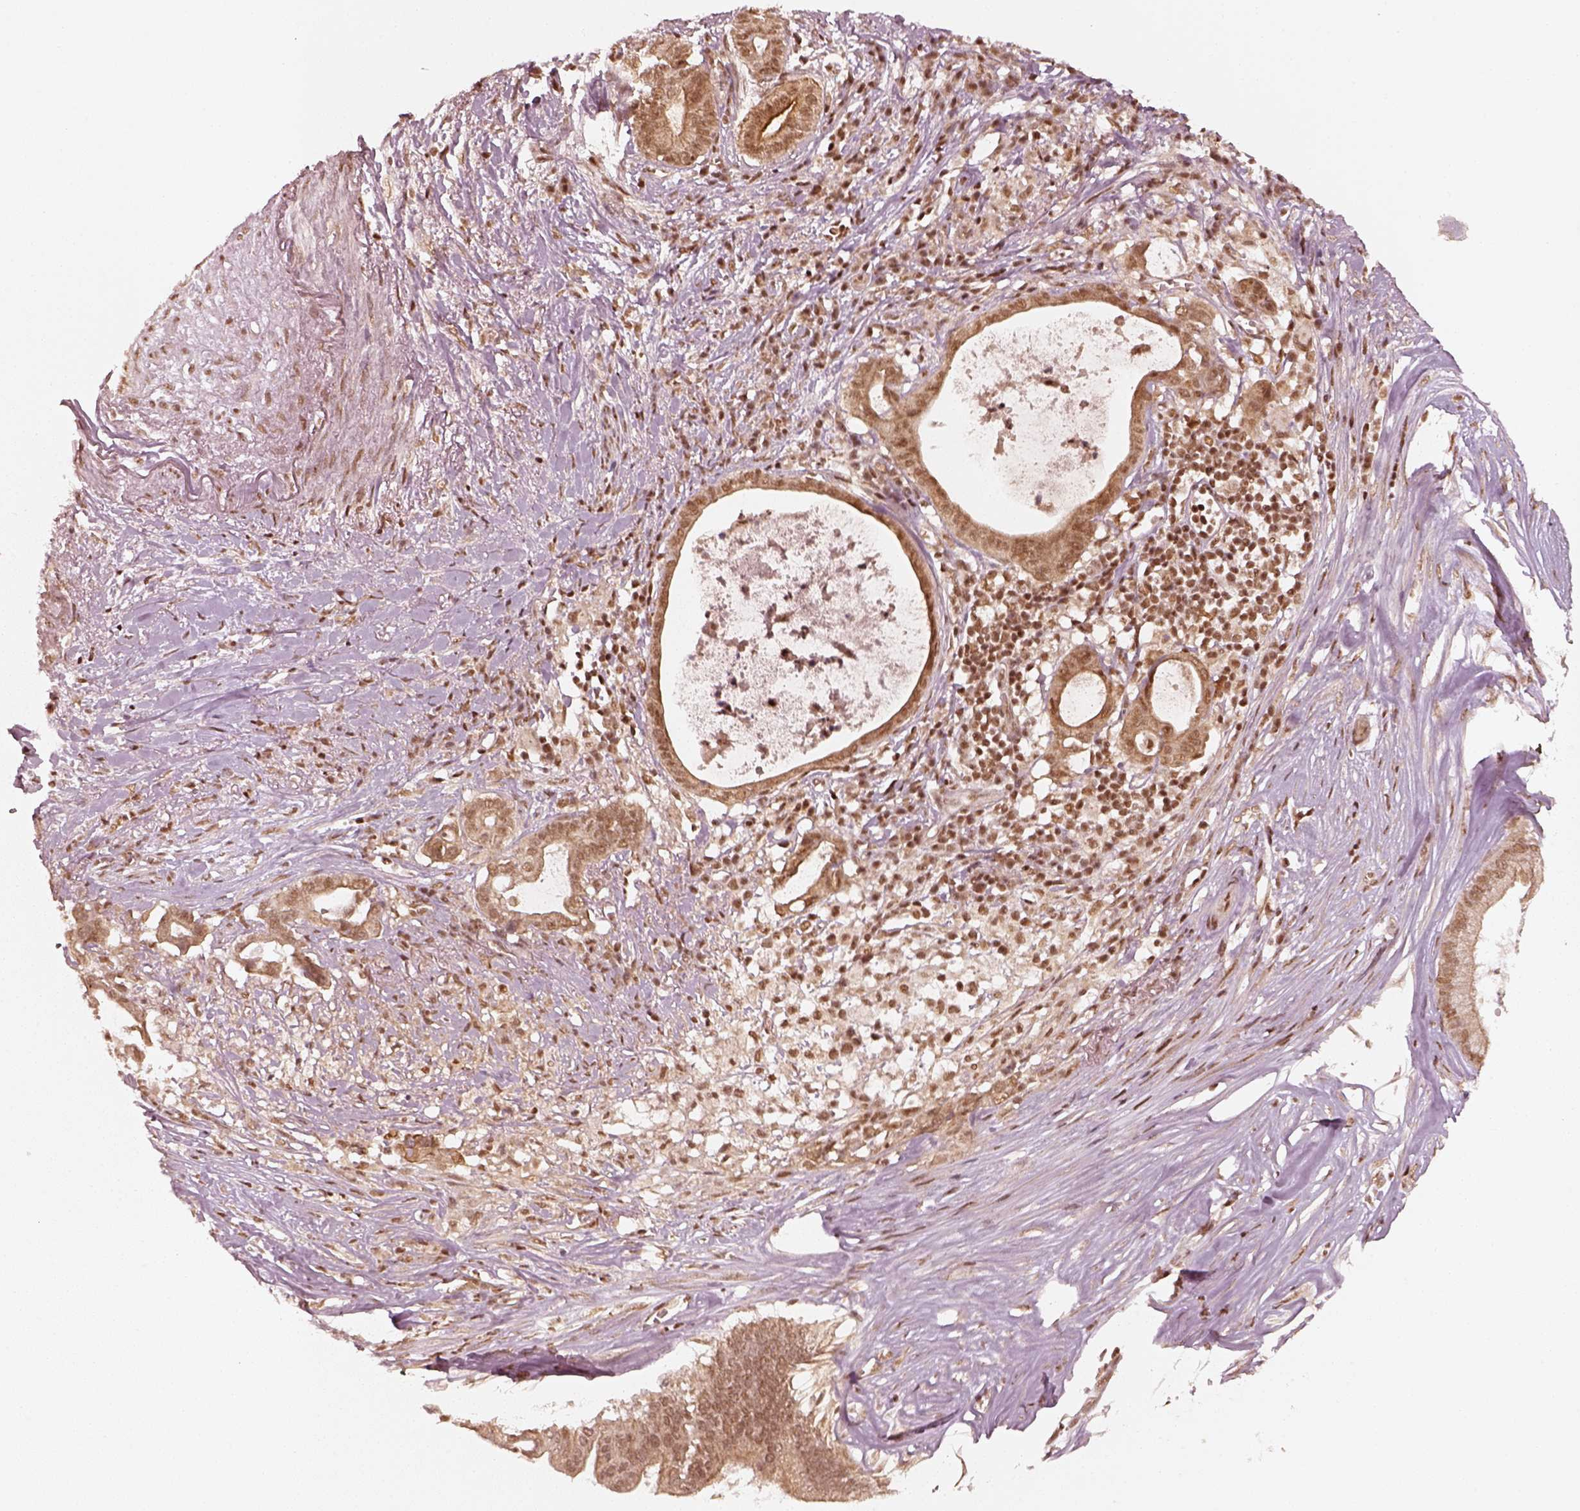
{"staining": {"intensity": "moderate", "quantity": ">75%", "location": "nuclear"}, "tissue": "pancreatic cancer", "cell_type": "Tumor cells", "image_type": "cancer", "snomed": [{"axis": "morphology", "description": "Adenocarcinoma, NOS"}, {"axis": "topography", "description": "Pancreas"}], "caption": "Approximately >75% of tumor cells in human pancreatic cancer show moderate nuclear protein expression as visualized by brown immunohistochemical staining.", "gene": "GMEB2", "patient": {"sex": "male", "age": 61}}